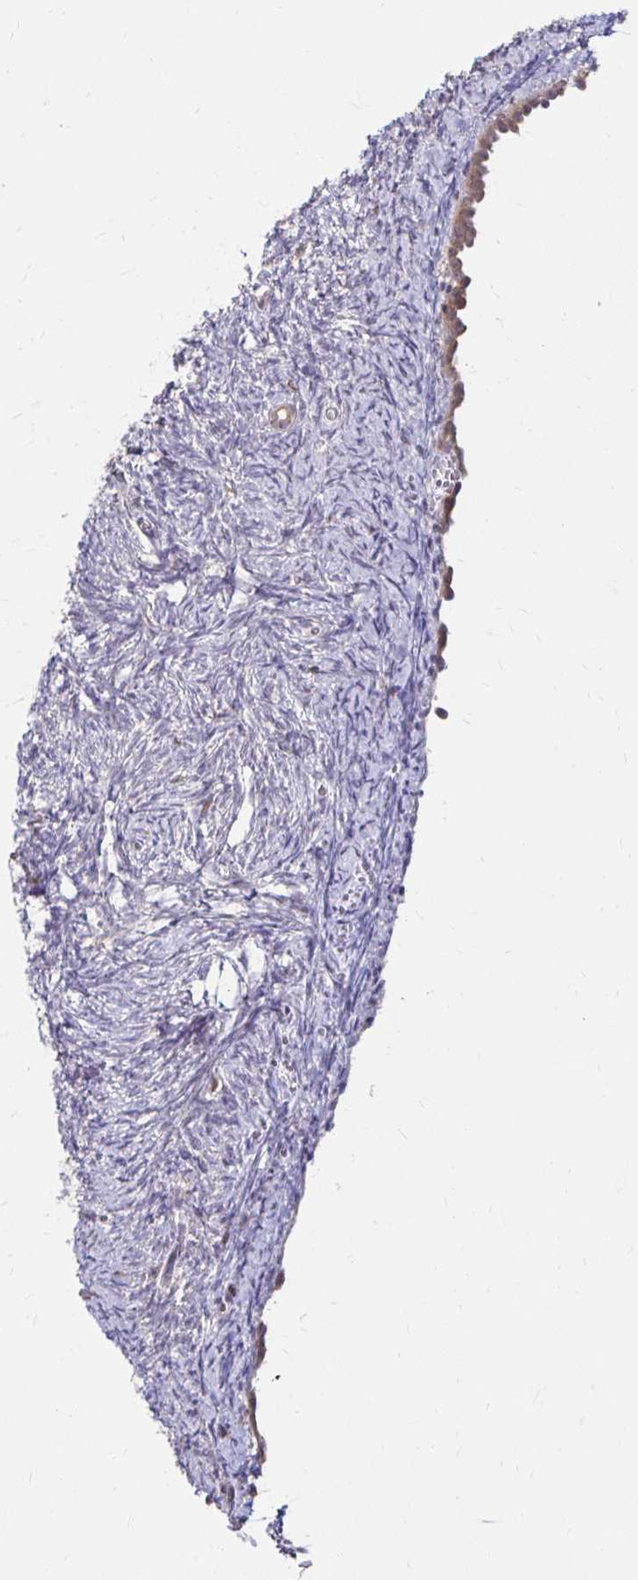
{"staining": {"intensity": "weak", "quantity": ">75%", "location": "cytoplasmic/membranous"}, "tissue": "ovary", "cell_type": "Follicle cells", "image_type": "normal", "snomed": [{"axis": "morphology", "description": "Normal tissue, NOS"}, {"axis": "topography", "description": "Ovary"}], "caption": "High-magnification brightfield microscopy of benign ovary stained with DAB (brown) and counterstained with hematoxylin (blue). follicle cells exhibit weak cytoplasmic/membranous expression is appreciated in about>75% of cells.", "gene": "PYCARD", "patient": {"sex": "female", "age": 41}}